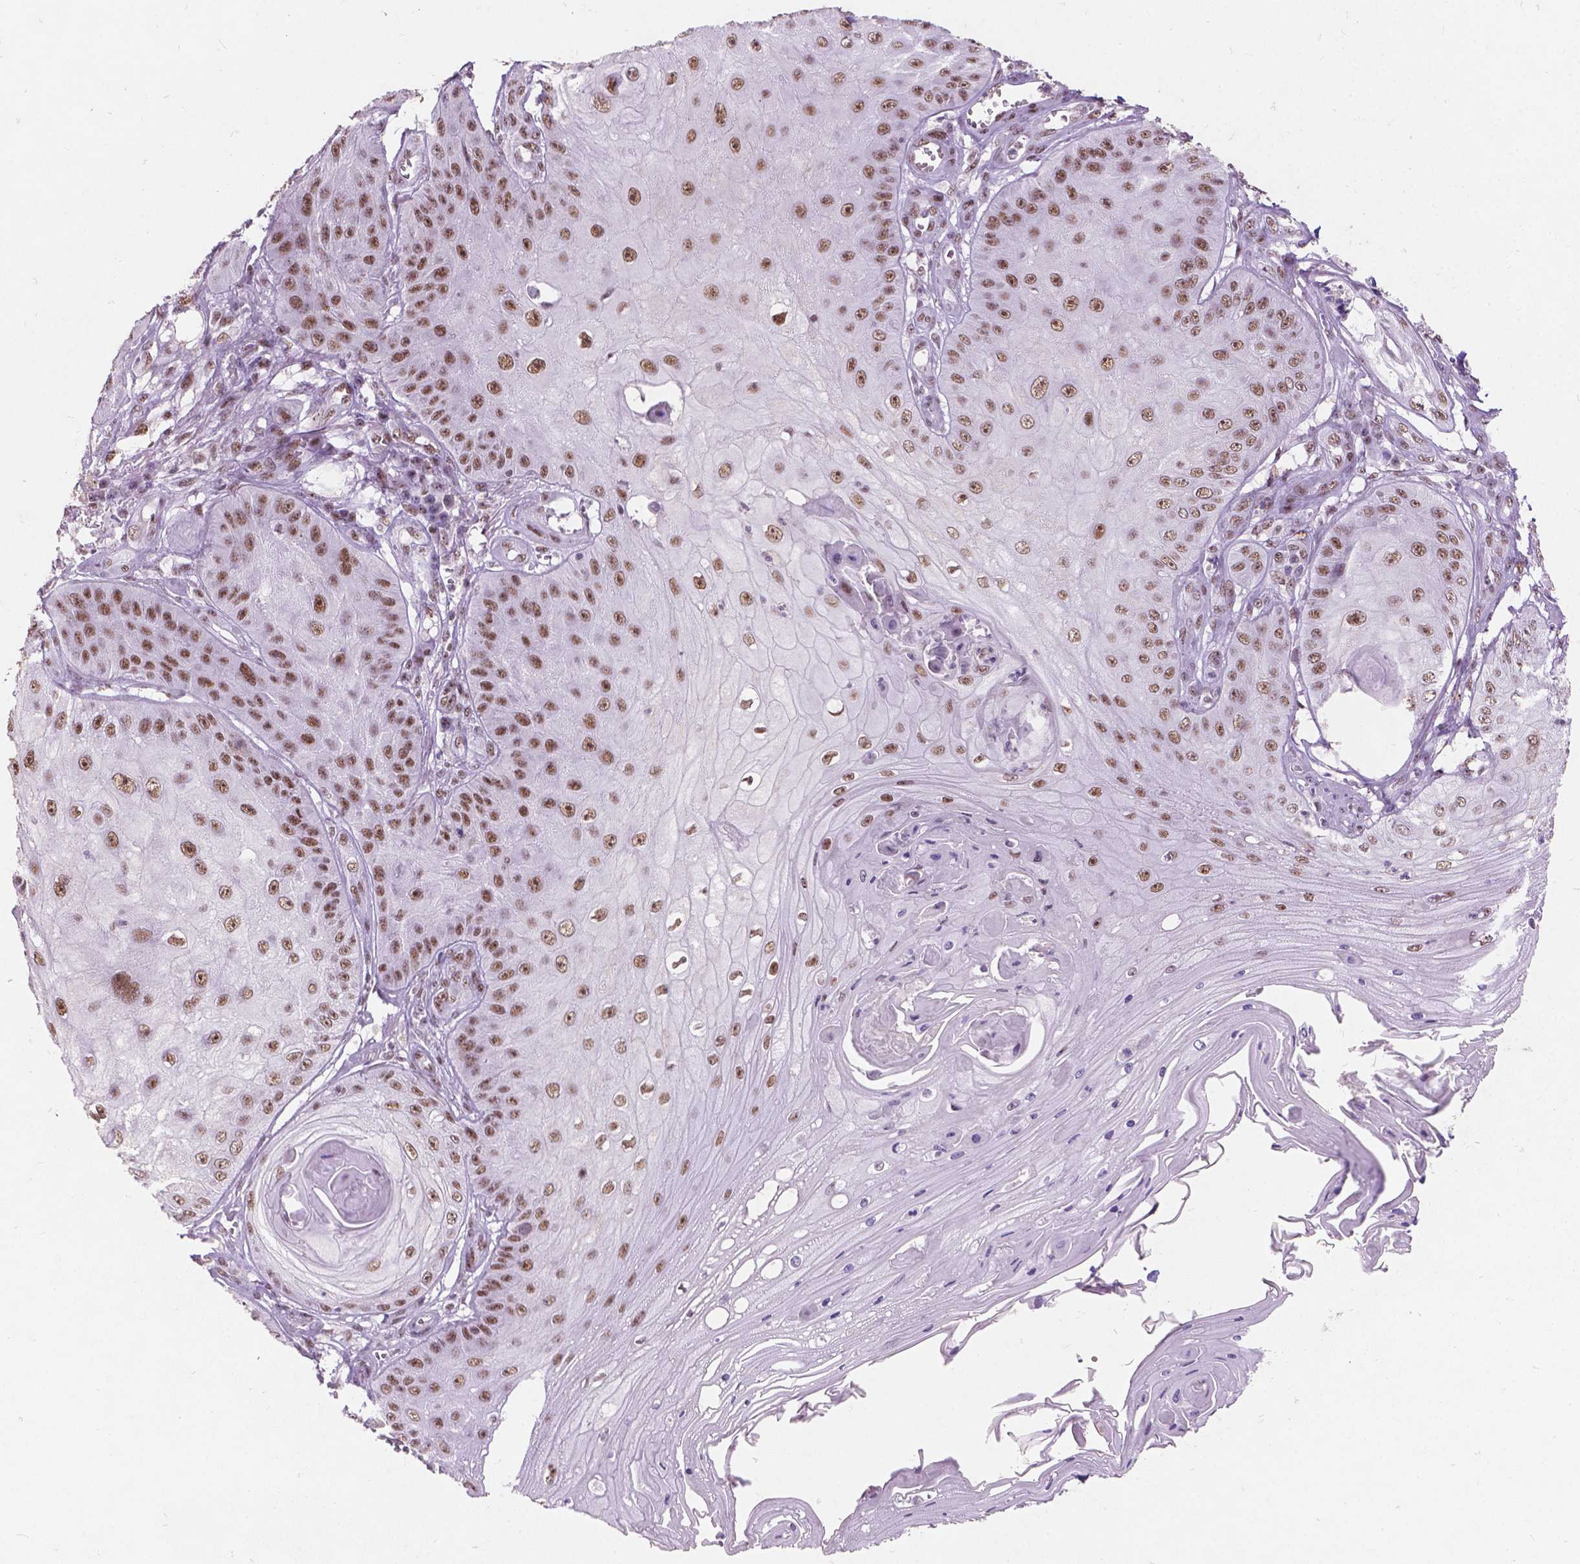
{"staining": {"intensity": "moderate", "quantity": ">75%", "location": "nuclear"}, "tissue": "skin cancer", "cell_type": "Tumor cells", "image_type": "cancer", "snomed": [{"axis": "morphology", "description": "Squamous cell carcinoma, NOS"}, {"axis": "topography", "description": "Skin"}], "caption": "This is an image of IHC staining of skin cancer, which shows moderate expression in the nuclear of tumor cells.", "gene": "COIL", "patient": {"sex": "male", "age": 70}}